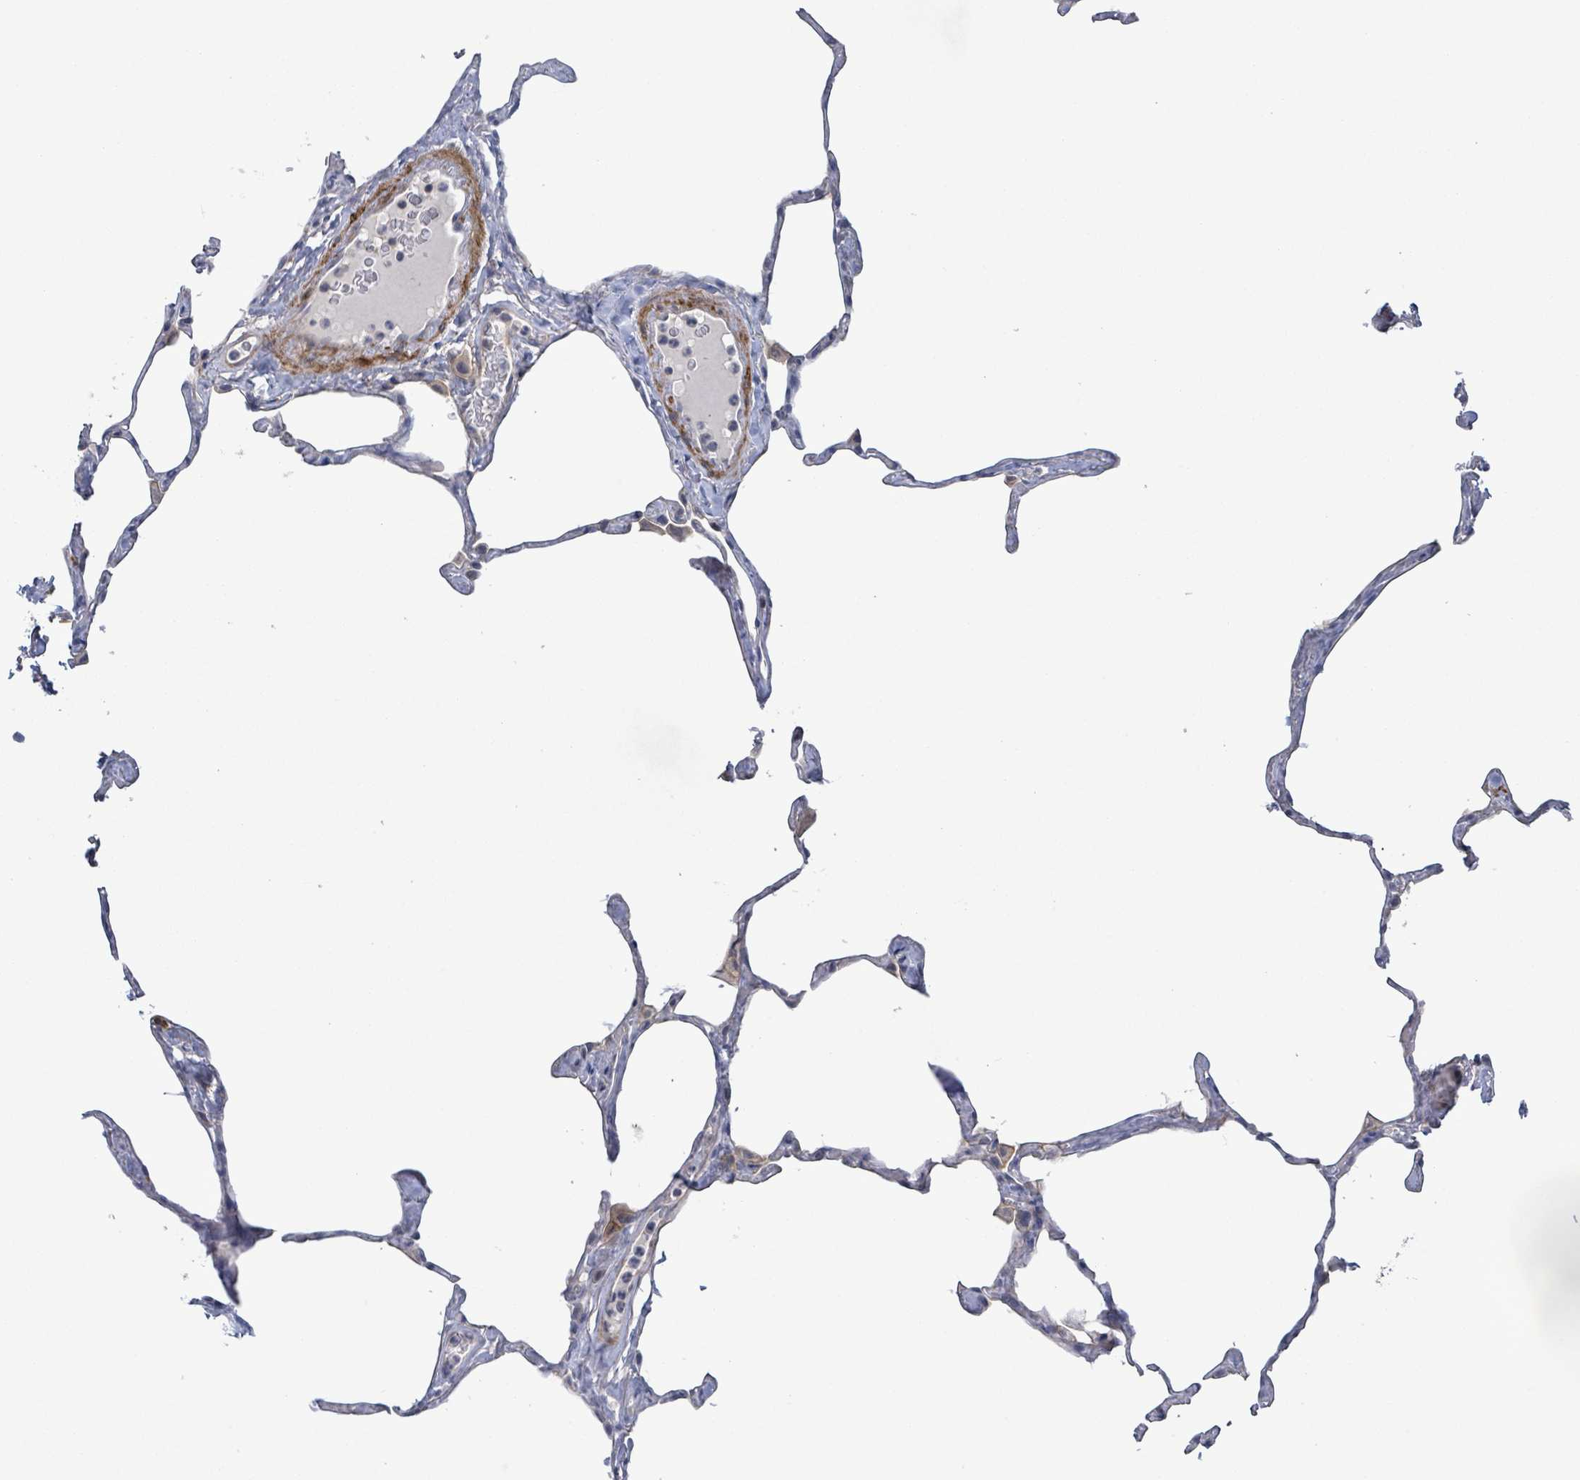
{"staining": {"intensity": "negative", "quantity": "none", "location": "none"}, "tissue": "lung", "cell_type": "Alveolar cells", "image_type": "normal", "snomed": [{"axis": "morphology", "description": "Normal tissue, NOS"}, {"axis": "topography", "description": "Lung"}], "caption": "The immunohistochemistry micrograph has no significant expression in alveolar cells of lung.", "gene": "AMMECR1", "patient": {"sex": "male", "age": 65}}